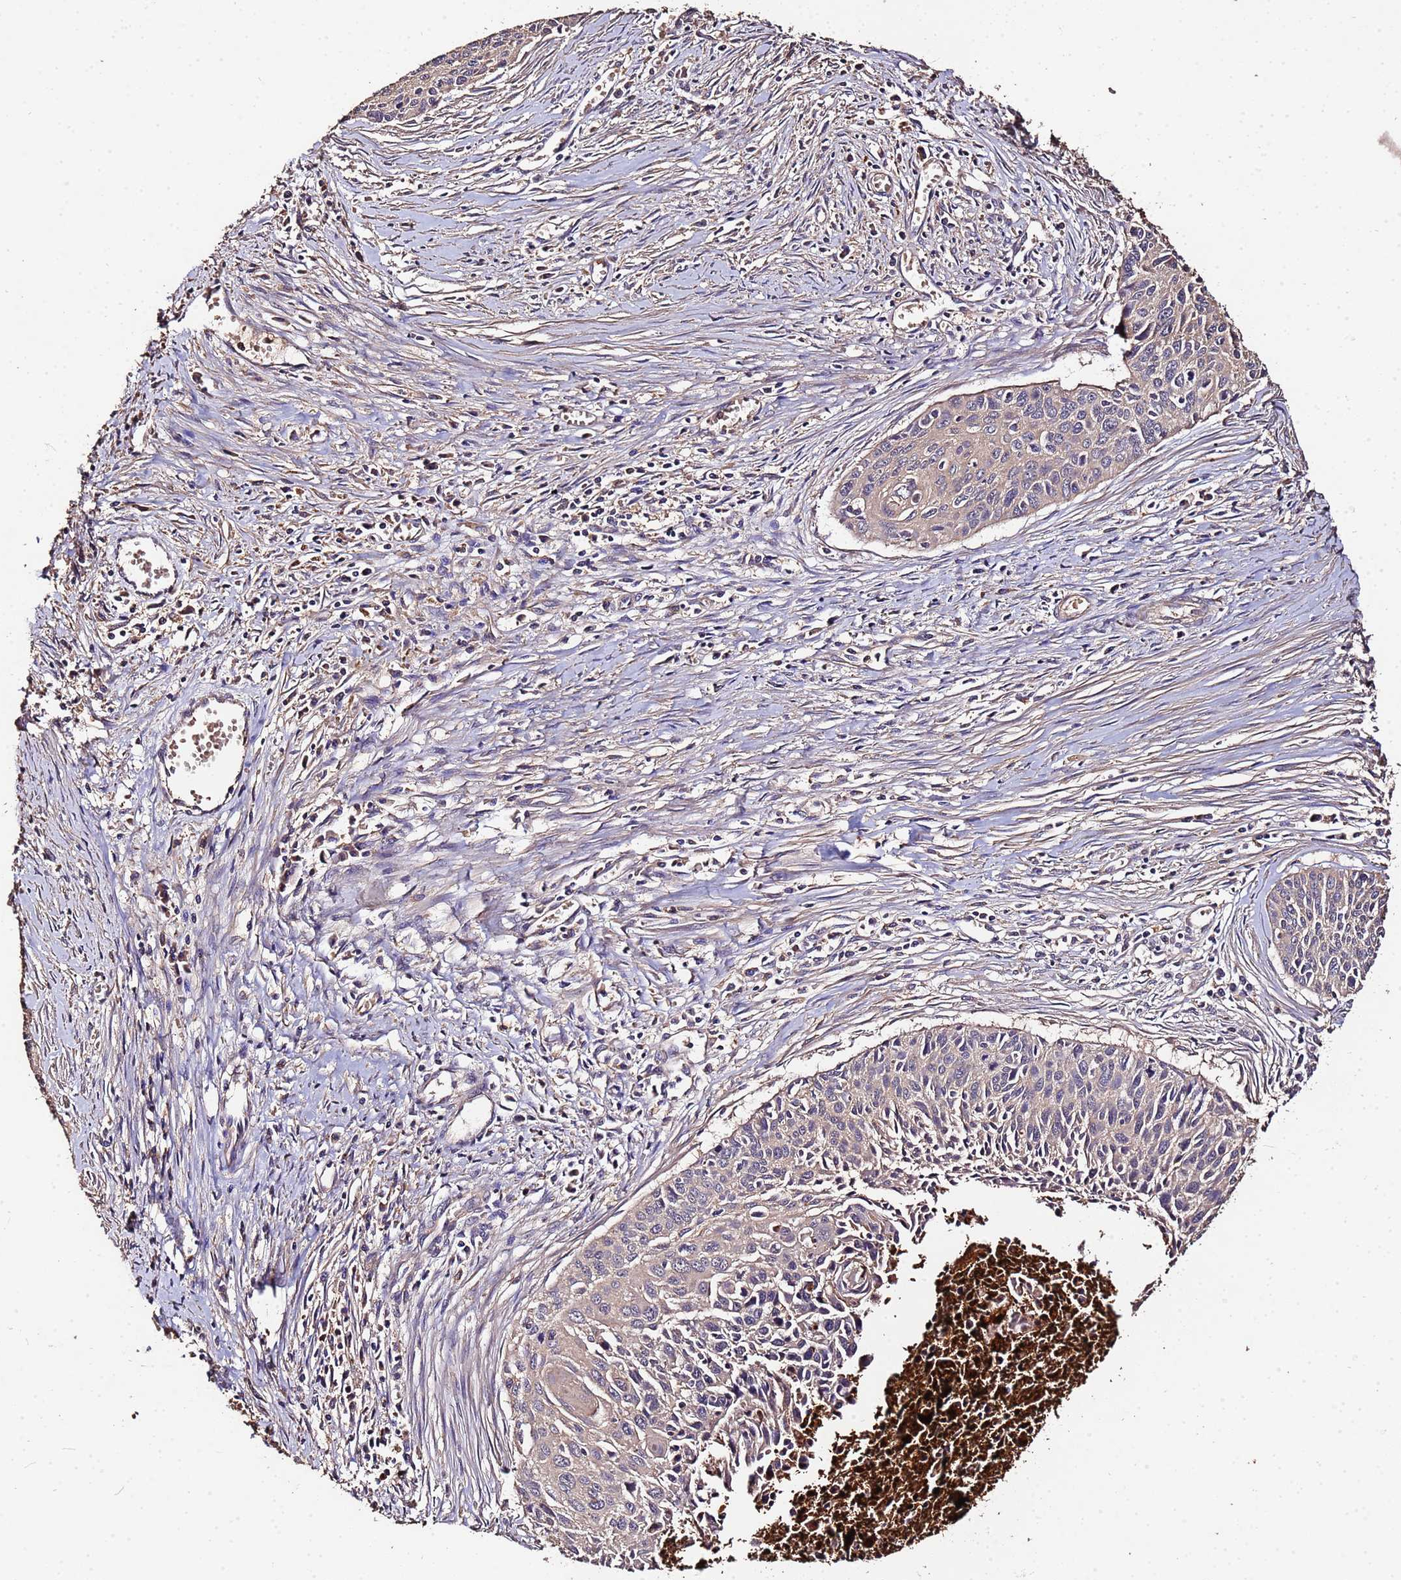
{"staining": {"intensity": "negative", "quantity": "none", "location": "none"}, "tissue": "cervical cancer", "cell_type": "Tumor cells", "image_type": "cancer", "snomed": [{"axis": "morphology", "description": "Squamous cell carcinoma, NOS"}, {"axis": "topography", "description": "Cervix"}], "caption": "IHC photomicrograph of neoplastic tissue: cervical squamous cell carcinoma stained with DAB exhibits no significant protein expression in tumor cells. (Brightfield microscopy of DAB (3,3'-diaminobenzidine) immunohistochemistry at high magnification).", "gene": "MTERF1", "patient": {"sex": "female", "age": 55}}